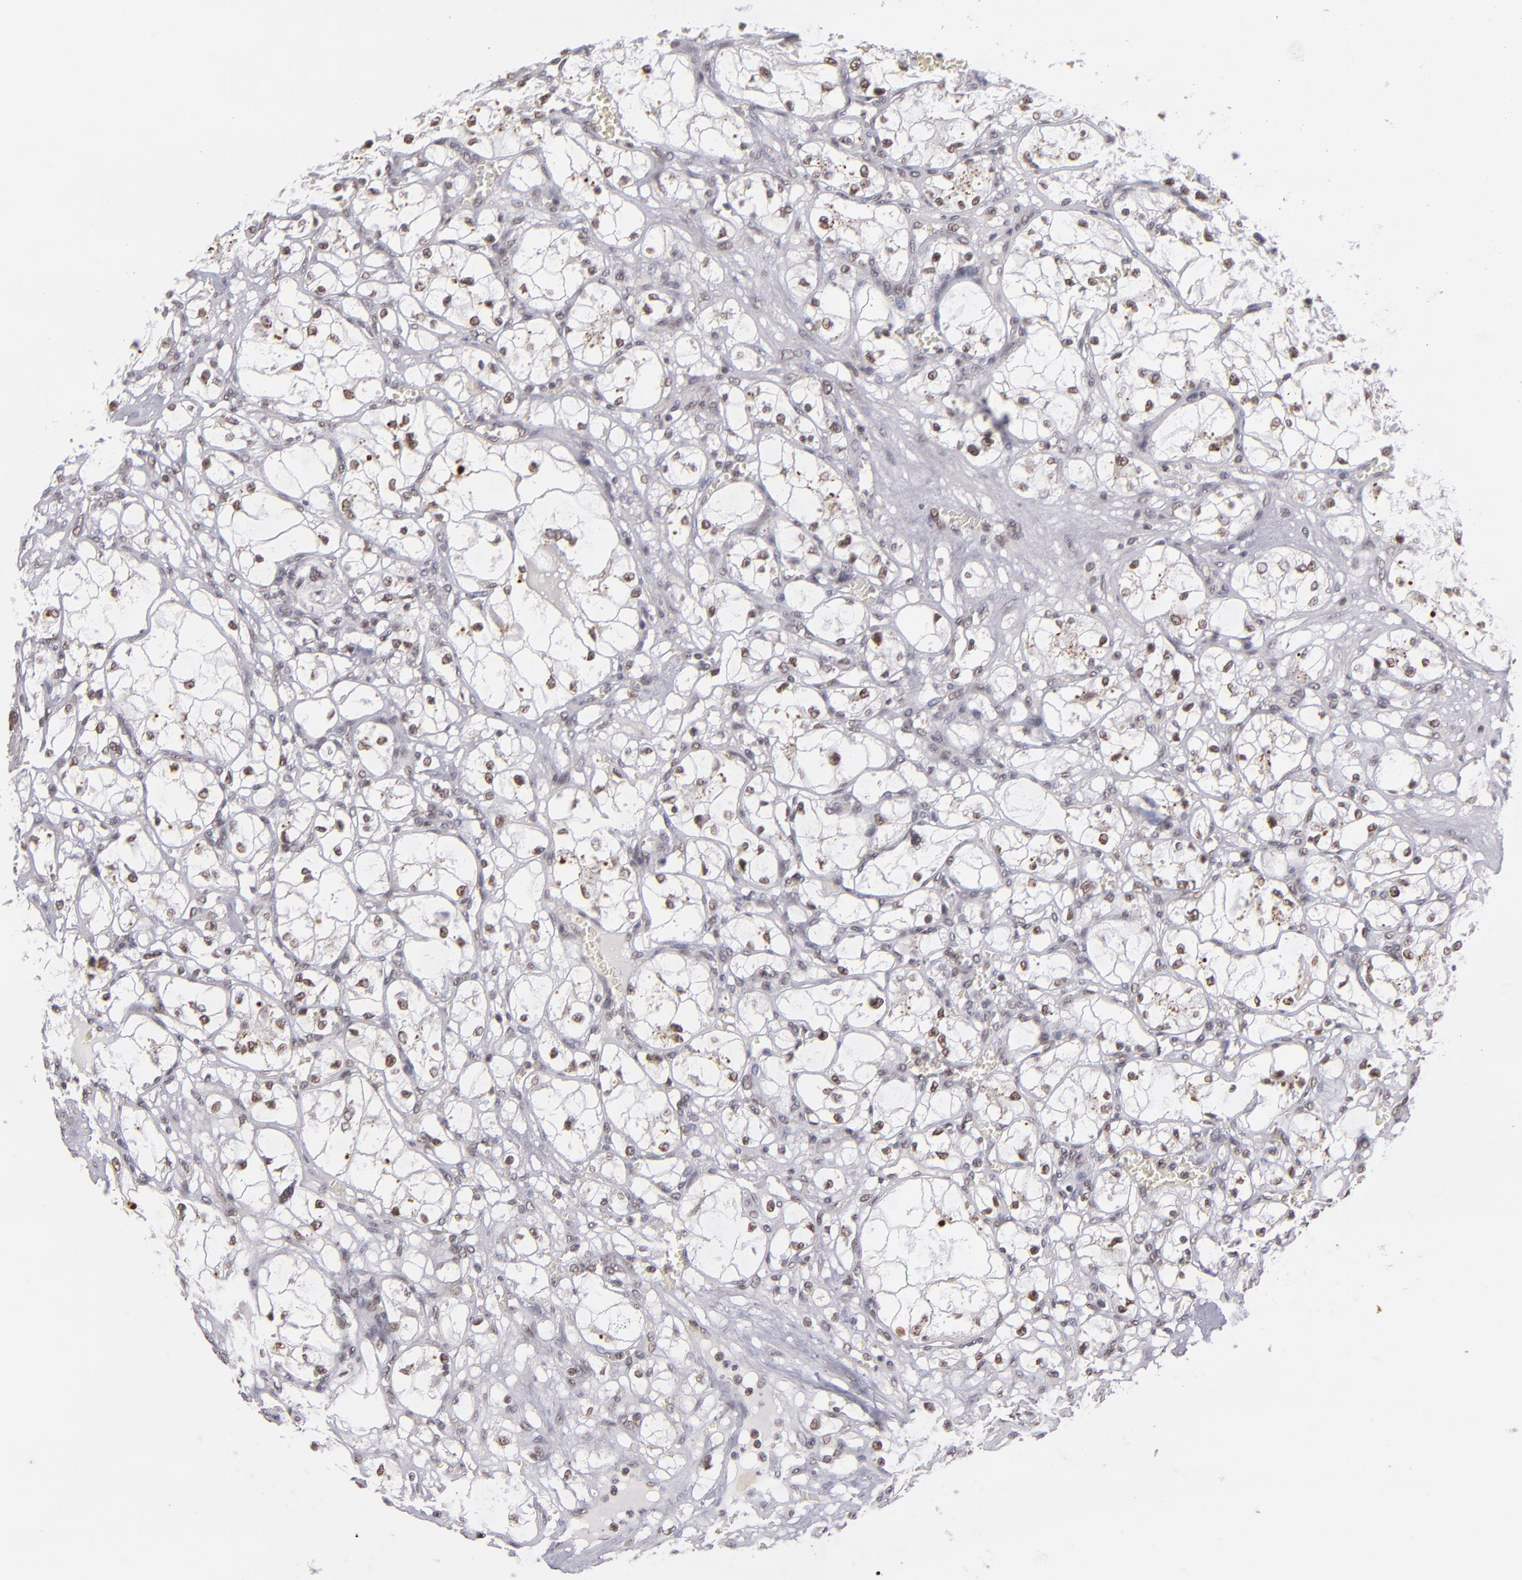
{"staining": {"intensity": "moderate", "quantity": "25%-75%", "location": "nuclear"}, "tissue": "renal cancer", "cell_type": "Tumor cells", "image_type": "cancer", "snomed": [{"axis": "morphology", "description": "Adenocarcinoma, NOS"}, {"axis": "topography", "description": "Kidney"}], "caption": "About 25%-75% of tumor cells in renal cancer (adenocarcinoma) demonstrate moderate nuclear protein expression as visualized by brown immunohistochemical staining.", "gene": "MLLT3", "patient": {"sex": "male", "age": 61}}